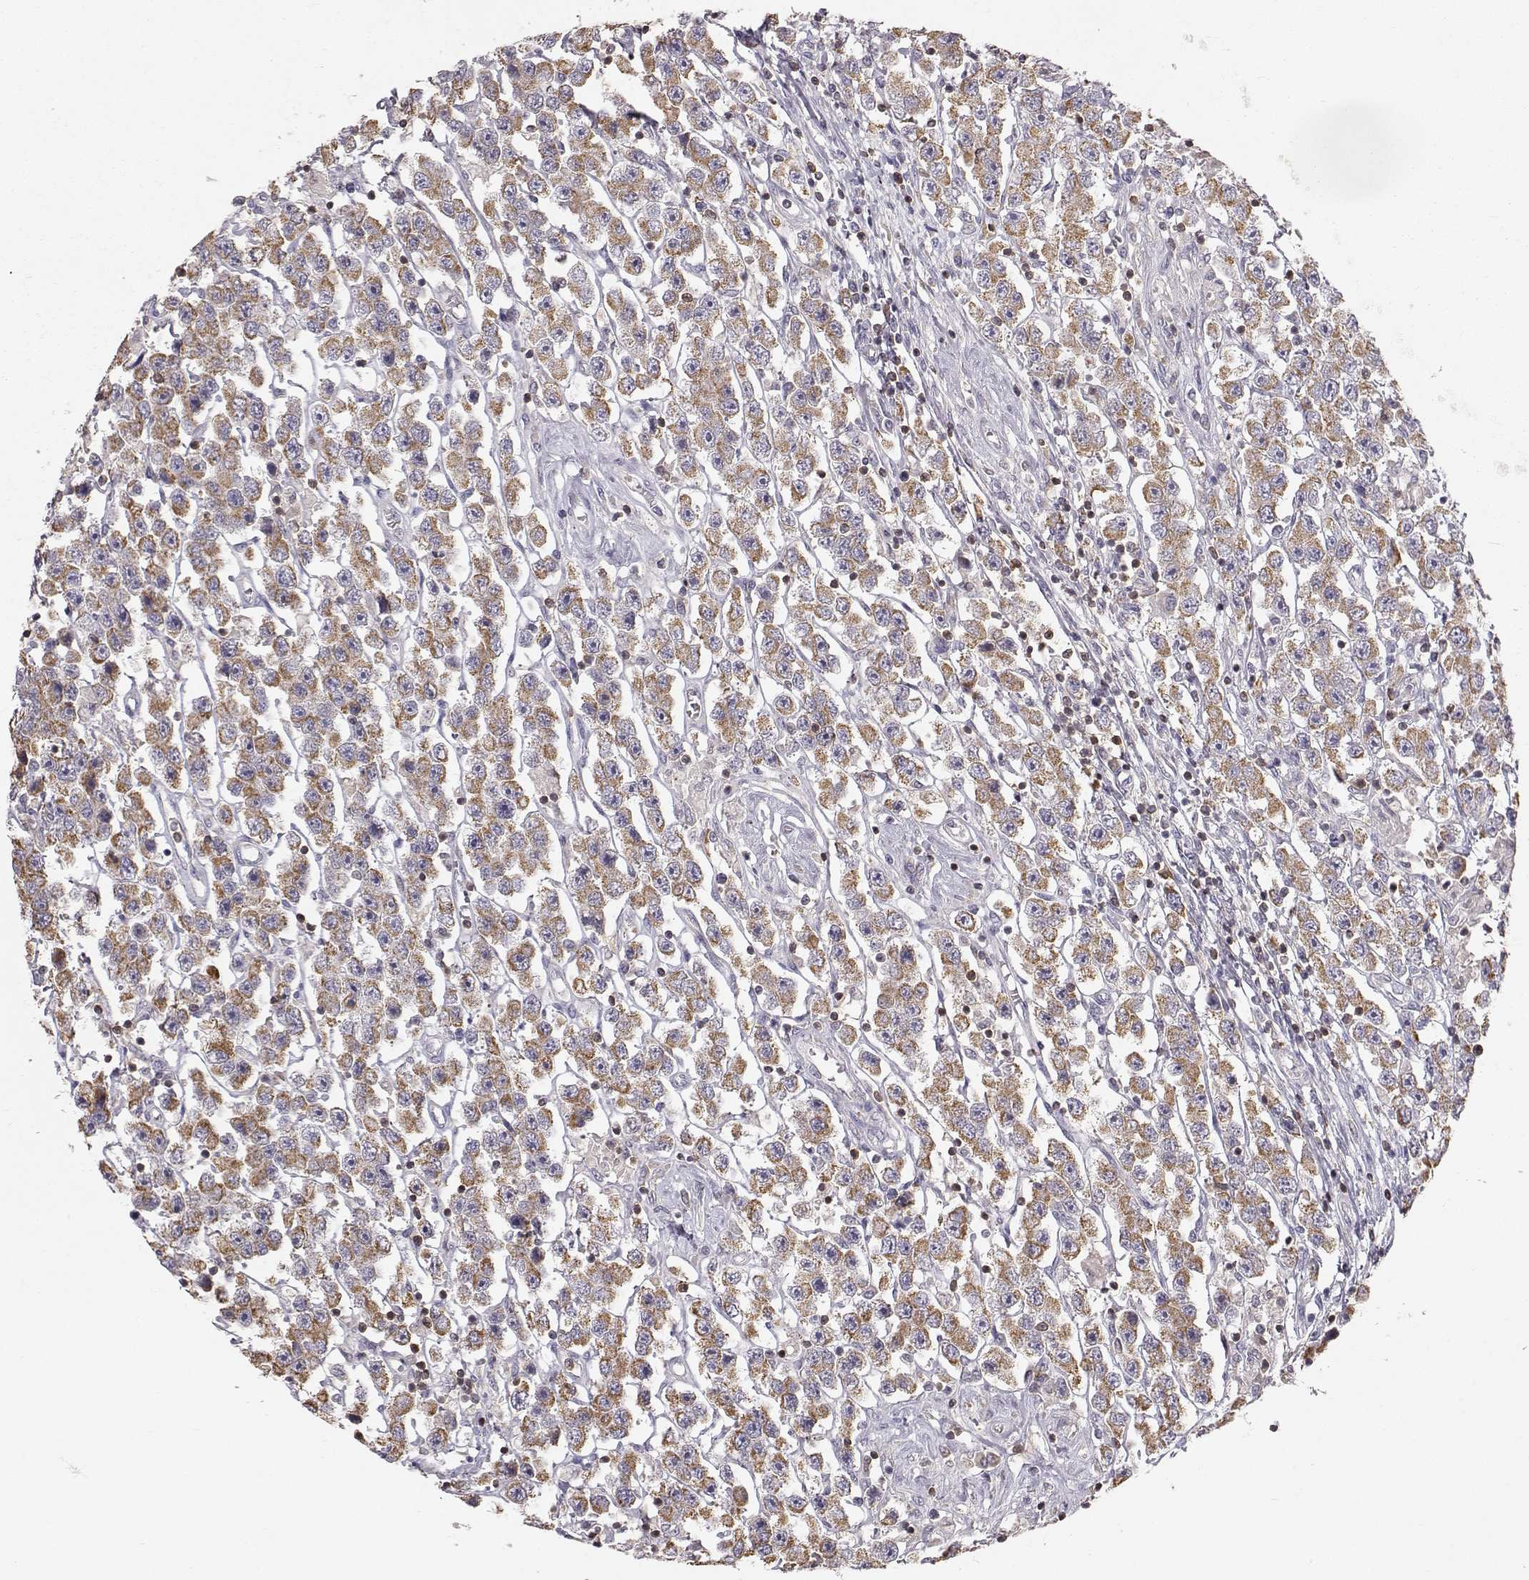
{"staining": {"intensity": "moderate", "quantity": ">75%", "location": "cytoplasmic/membranous"}, "tissue": "testis cancer", "cell_type": "Tumor cells", "image_type": "cancer", "snomed": [{"axis": "morphology", "description": "Seminoma, NOS"}, {"axis": "topography", "description": "Testis"}], "caption": "Brown immunohistochemical staining in testis seminoma shows moderate cytoplasmic/membranous expression in about >75% of tumor cells.", "gene": "GRAP2", "patient": {"sex": "male", "age": 45}}